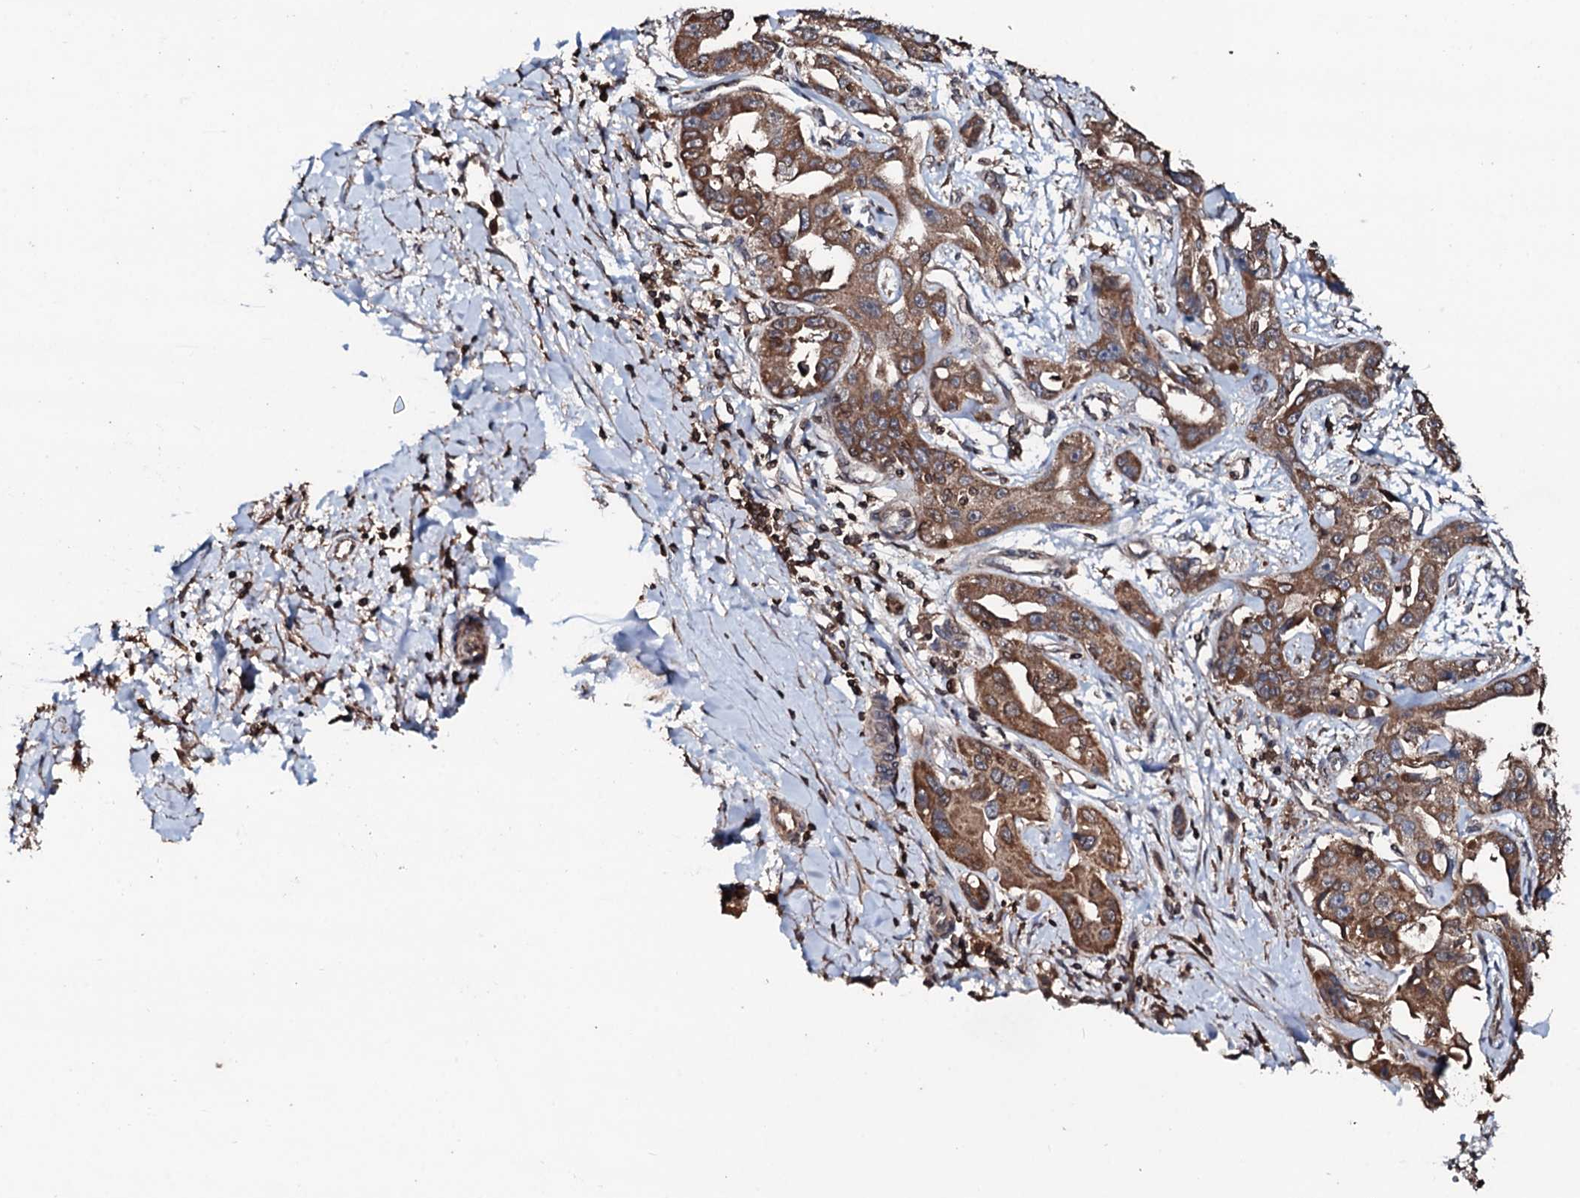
{"staining": {"intensity": "moderate", "quantity": ">75%", "location": "cytoplasmic/membranous"}, "tissue": "liver cancer", "cell_type": "Tumor cells", "image_type": "cancer", "snomed": [{"axis": "morphology", "description": "Cholangiocarcinoma"}, {"axis": "topography", "description": "Liver"}], "caption": "Moderate cytoplasmic/membranous positivity is seen in approximately >75% of tumor cells in liver cancer.", "gene": "SDHAF2", "patient": {"sex": "male", "age": 59}}